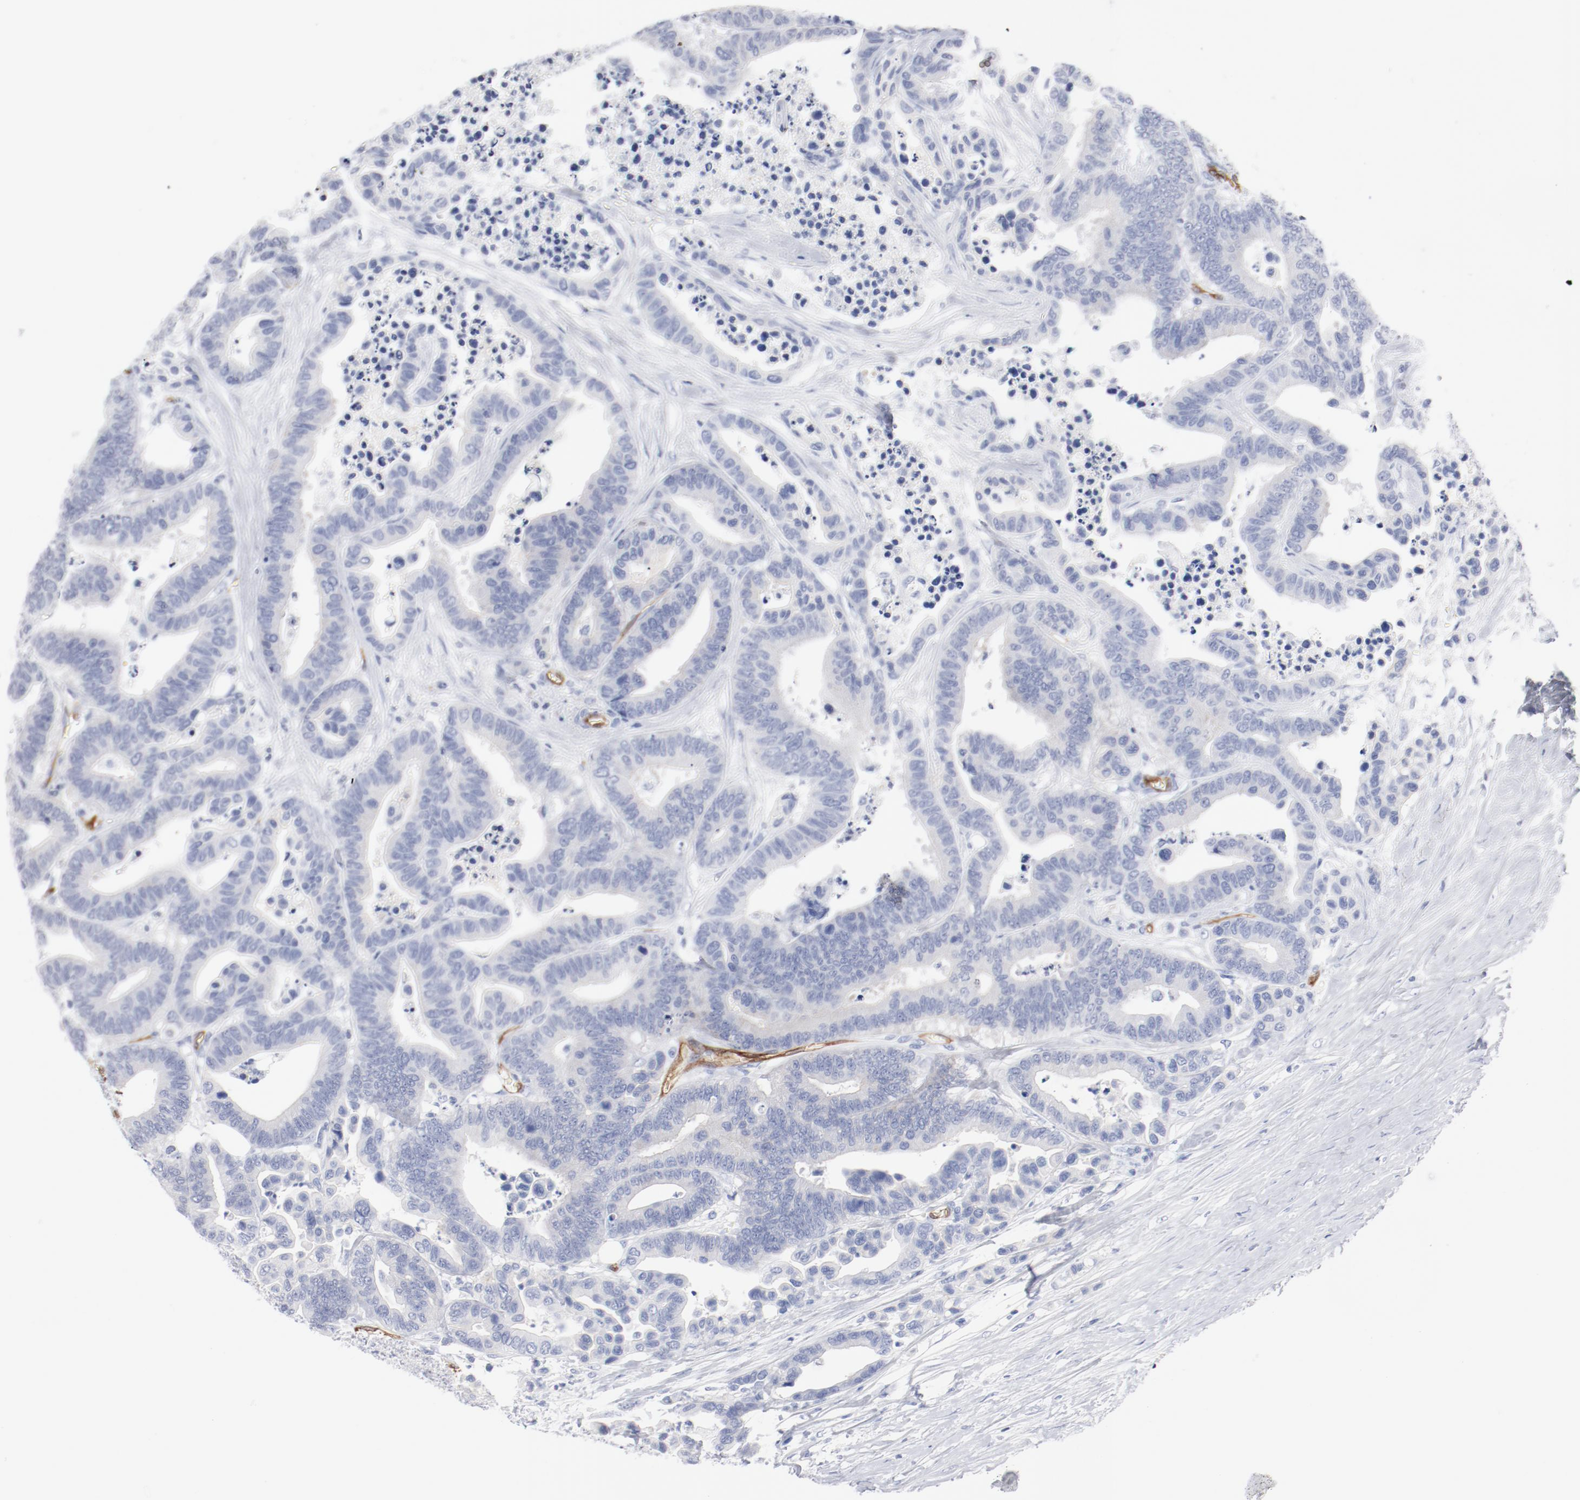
{"staining": {"intensity": "negative", "quantity": "none", "location": "none"}, "tissue": "colorectal cancer", "cell_type": "Tumor cells", "image_type": "cancer", "snomed": [{"axis": "morphology", "description": "Adenocarcinoma, NOS"}, {"axis": "topography", "description": "Colon"}], "caption": "DAB (3,3'-diaminobenzidine) immunohistochemical staining of colorectal cancer displays no significant staining in tumor cells.", "gene": "SHANK3", "patient": {"sex": "male", "age": 82}}